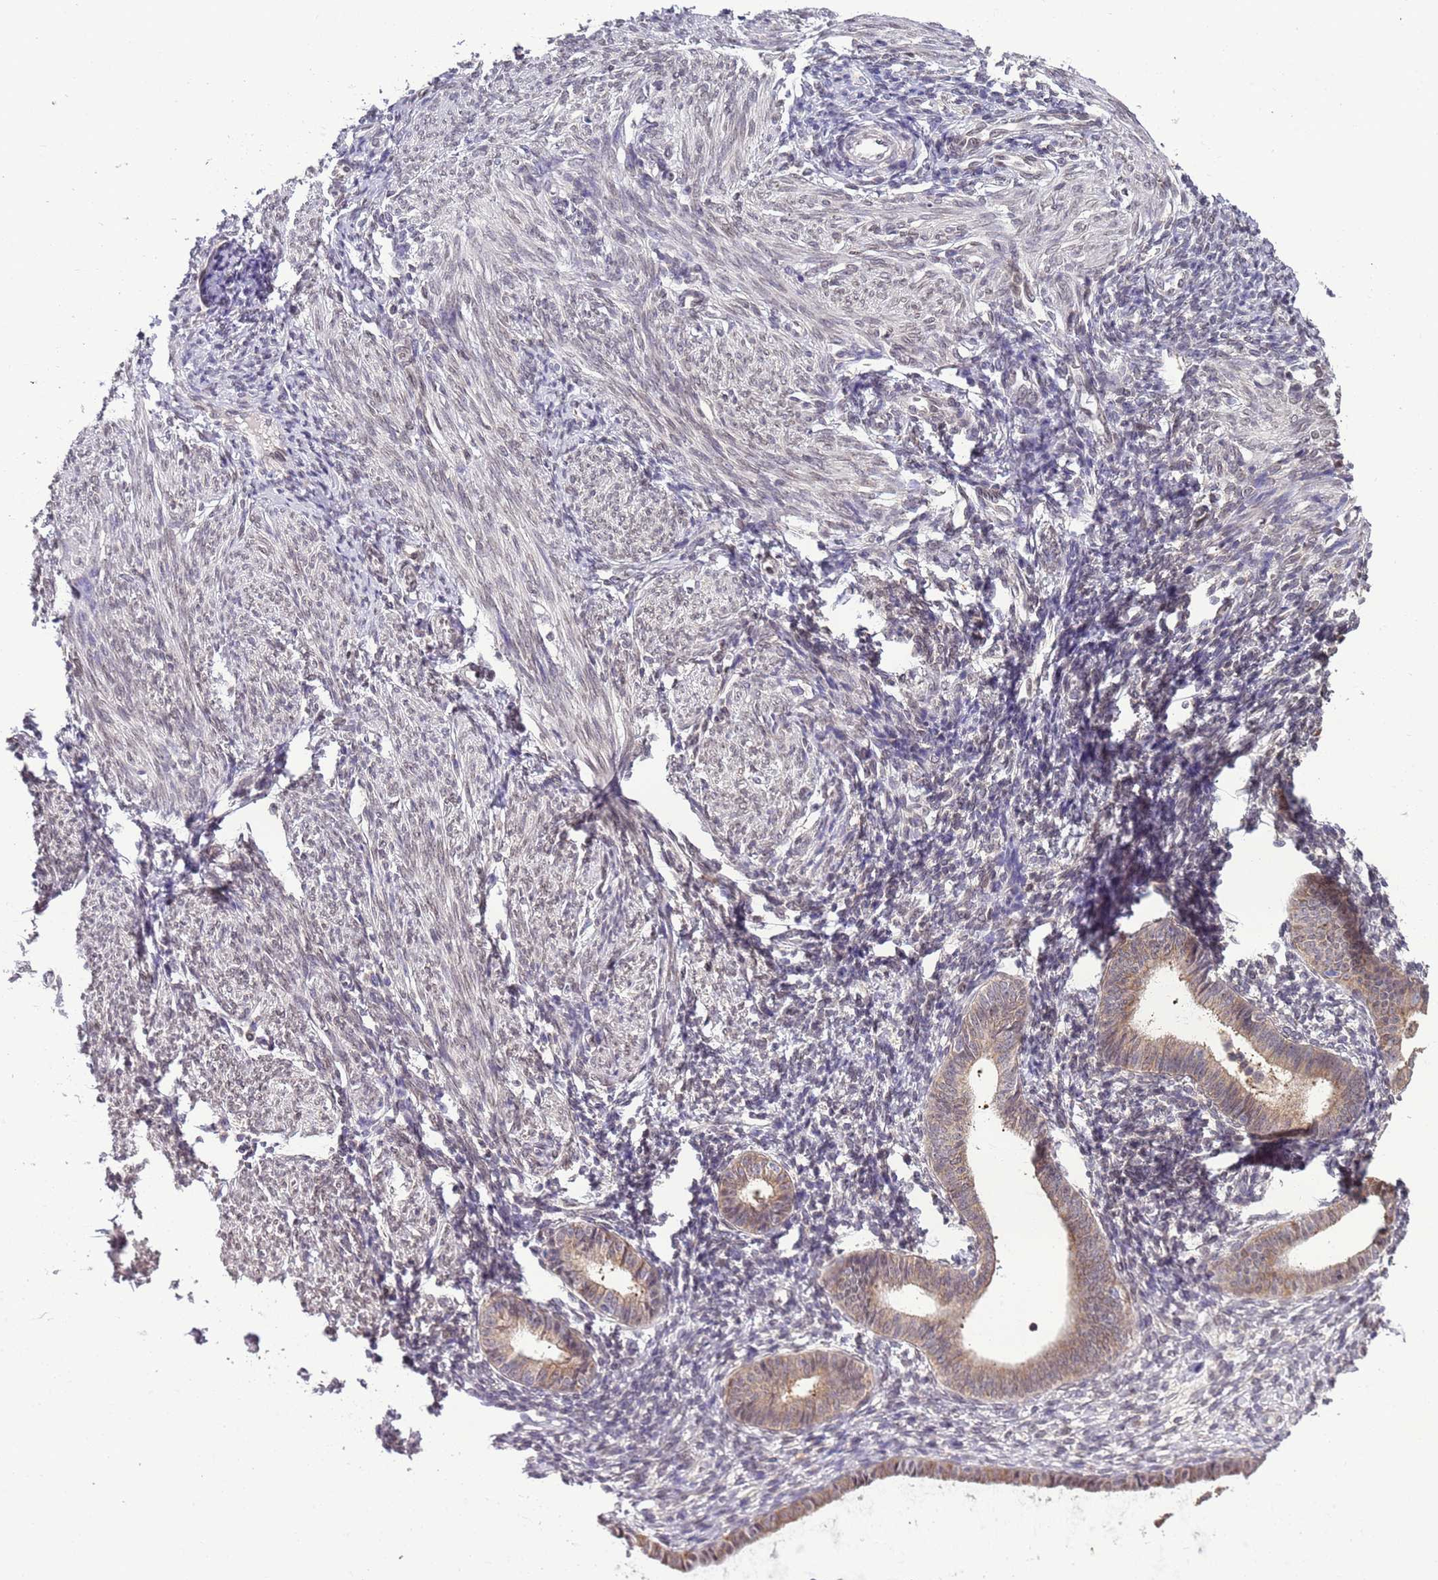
{"staining": {"intensity": "negative", "quantity": "none", "location": "none"}, "tissue": "endometrium", "cell_type": "Cells in endometrial stroma", "image_type": "normal", "snomed": [{"axis": "morphology", "description": "Normal tissue, NOS"}, {"axis": "morphology", "description": "Adenocarcinoma, NOS"}, {"axis": "topography", "description": "Endometrium"}], "caption": "IHC histopathology image of unremarkable endometrium: human endometrium stained with DAB (3,3'-diaminobenzidine) displays no significant protein staining in cells in endometrial stroma.", "gene": "ZNF665", "patient": {"sex": "female", "age": 57}}